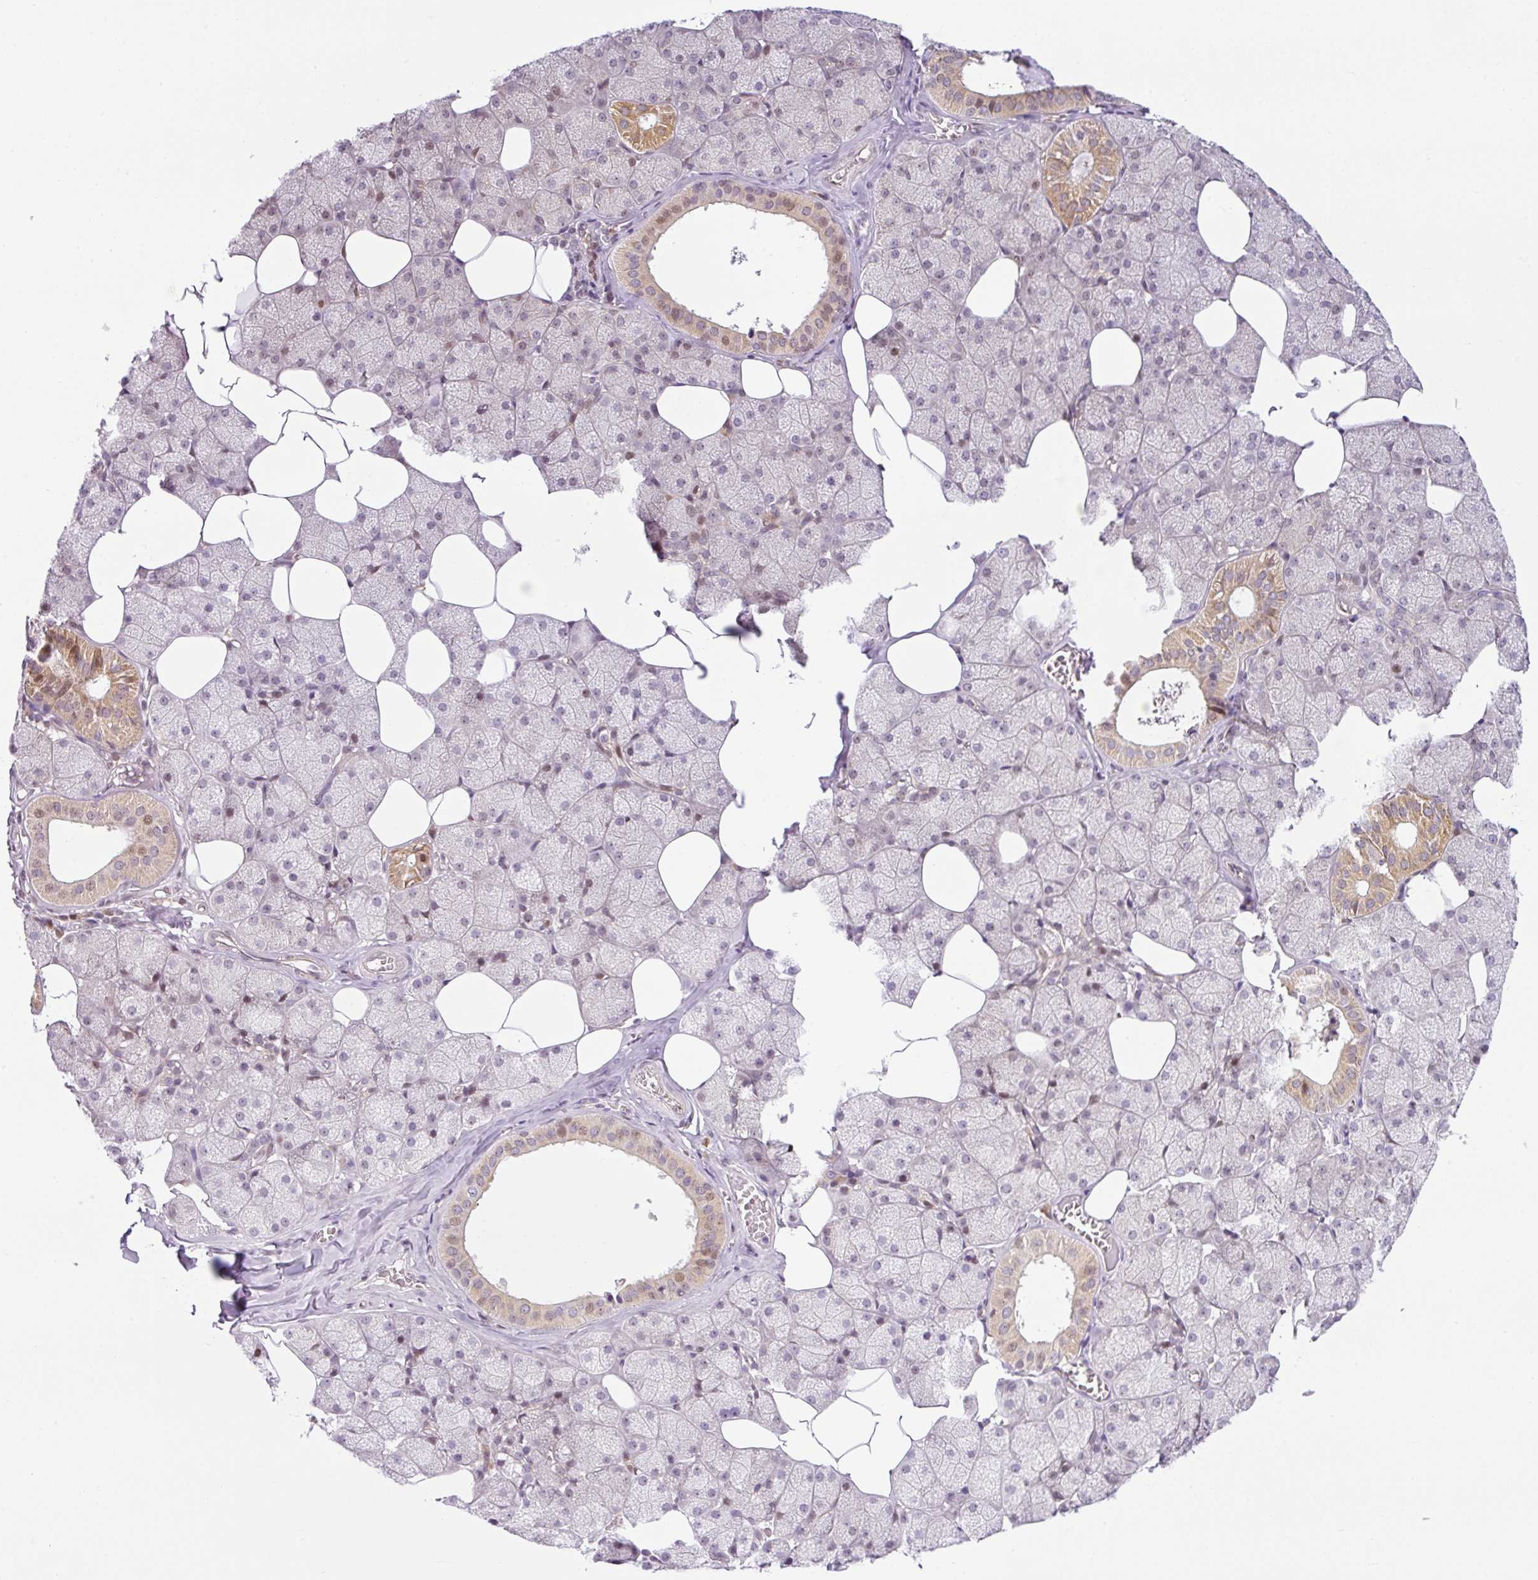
{"staining": {"intensity": "moderate", "quantity": "<25%", "location": "cytoplasmic/membranous,nuclear"}, "tissue": "salivary gland", "cell_type": "Glandular cells", "image_type": "normal", "snomed": [{"axis": "morphology", "description": "Normal tissue, NOS"}, {"axis": "topography", "description": "Salivary gland"}, {"axis": "topography", "description": "Peripheral nerve tissue"}], "caption": "IHC staining of unremarkable salivary gland, which exhibits low levels of moderate cytoplasmic/membranous,nuclear positivity in about <25% of glandular cells indicating moderate cytoplasmic/membranous,nuclear protein positivity. The staining was performed using DAB (brown) for protein detection and nuclei were counterstained in hematoxylin (blue).", "gene": "NDUFB2", "patient": {"sex": "male", "age": 38}}